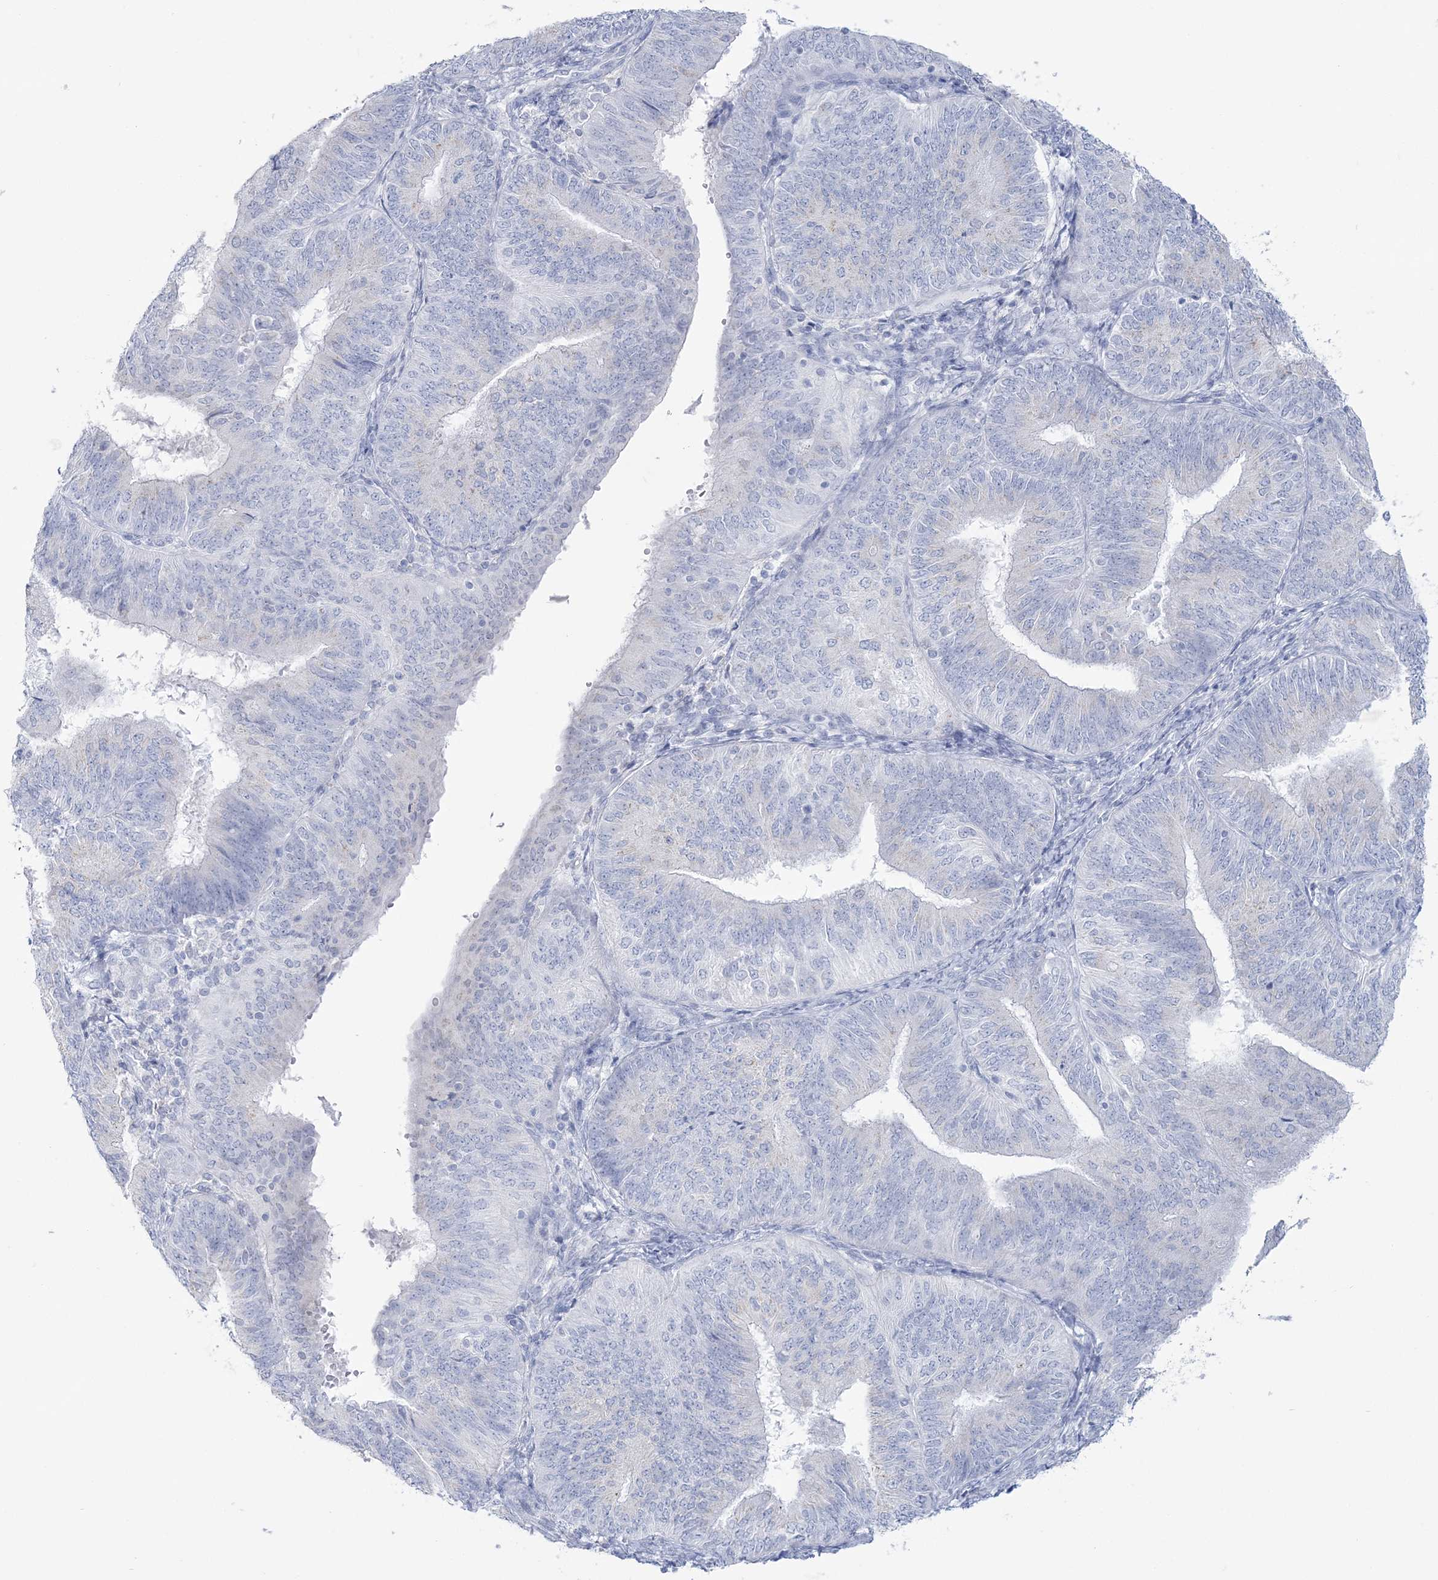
{"staining": {"intensity": "negative", "quantity": "none", "location": "none"}, "tissue": "endometrial cancer", "cell_type": "Tumor cells", "image_type": "cancer", "snomed": [{"axis": "morphology", "description": "Adenocarcinoma, NOS"}, {"axis": "topography", "description": "Endometrium"}], "caption": "Immunohistochemistry (IHC) of endometrial cancer (adenocarcinoma) exhibits no positivity in tumor cells. The staining is performed using DAB (3,3'-diaminobenzidine) brown chromogen with nuclei counter-stained in using hematoxylin.", "gene": "ZNF843", "patient": {"sex": "female", "age": 58}}